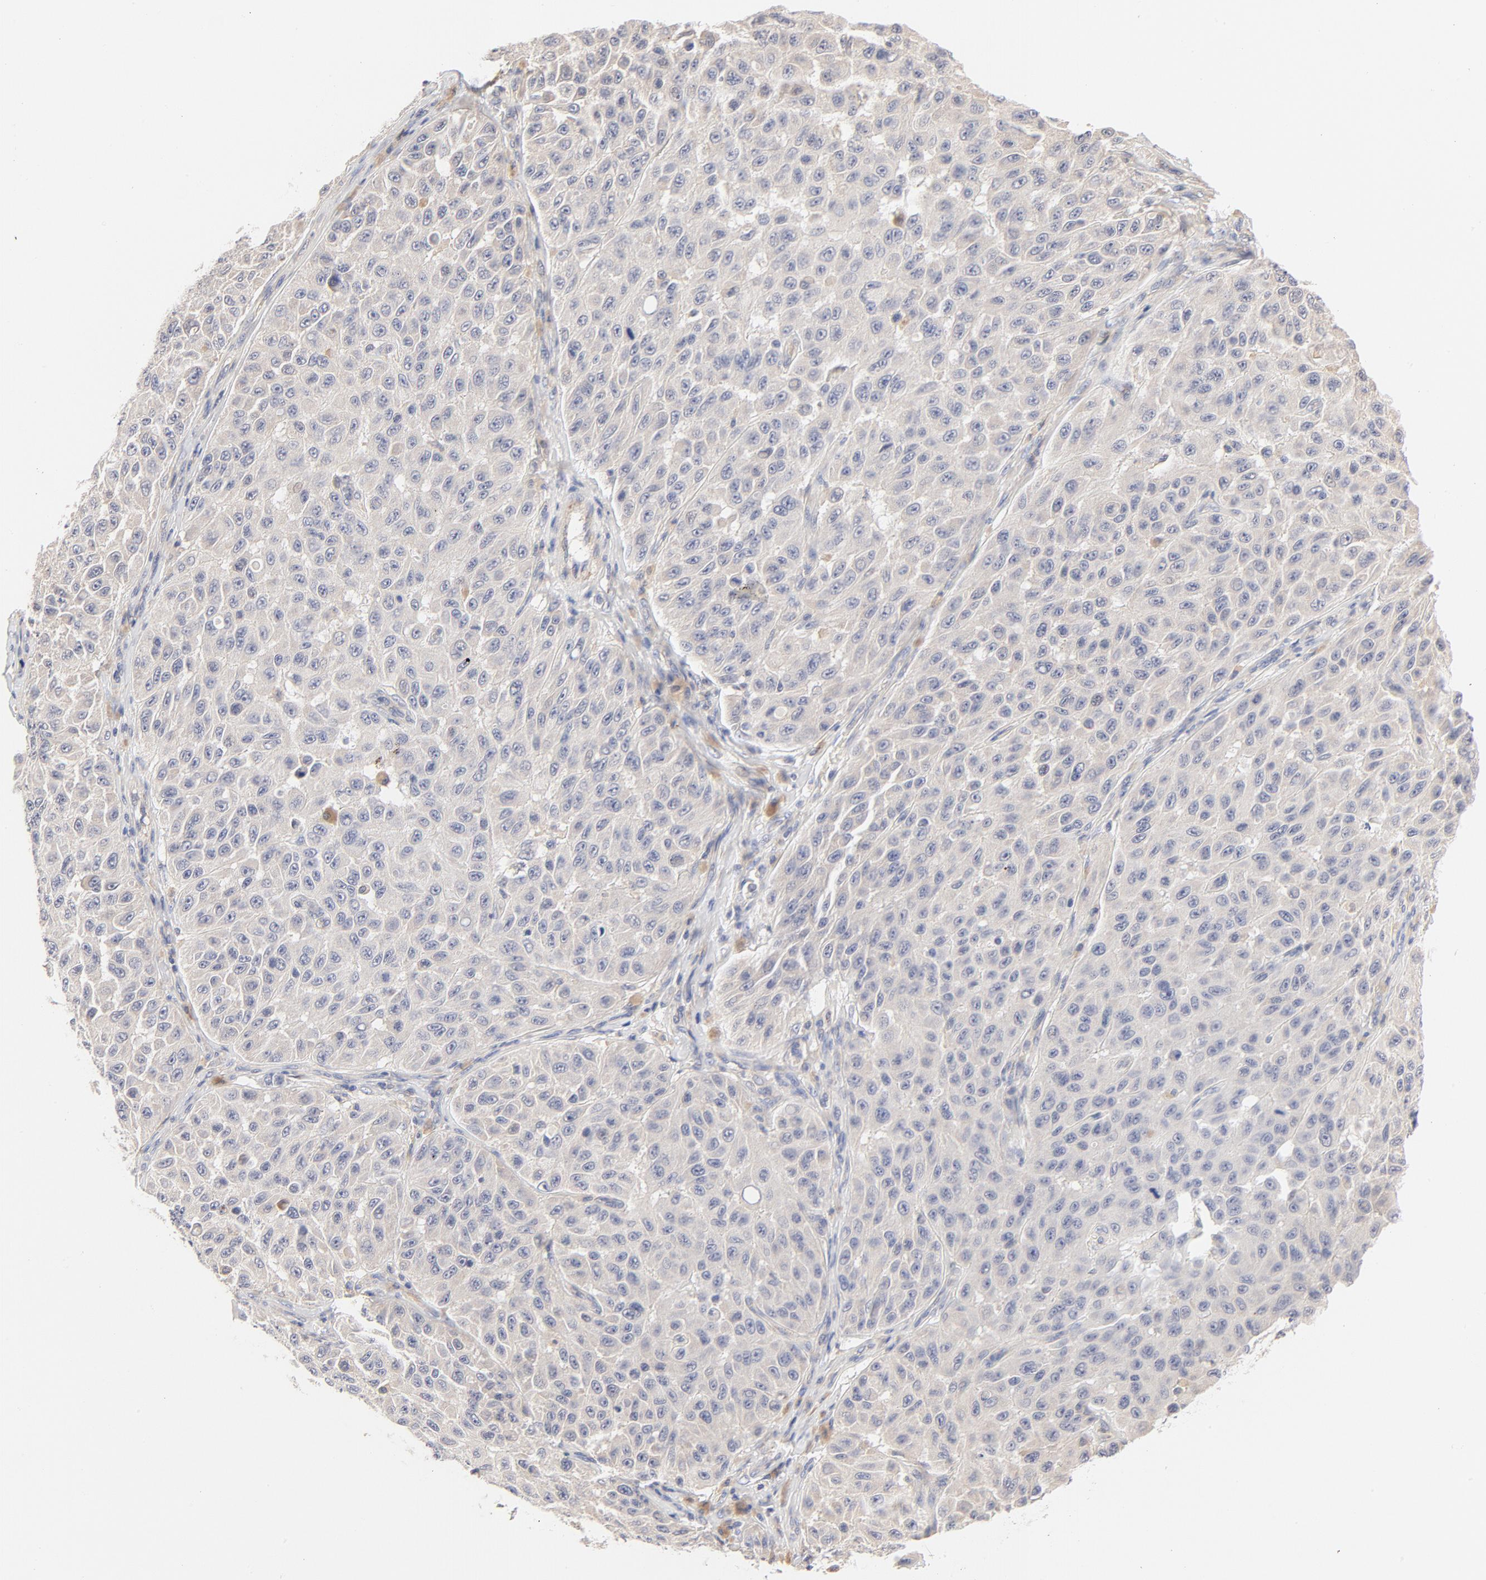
{"staining": {"intensity": "negative", "quantity": "none", "location": "none"}, "tissue": "melanoma", "cell_type": "Tumor cells", "image_type": "cancer", "snomed": [{"axis": "morphology", "description": "Malignant melanoma, NOS"}, {"axis": "topography", "description": "Skin"}], "caption": "DAB (3,3'-diaminobenzidine) immunohistochemical staining of human melanoma demonstrates no significant expression in tumor cells.", "gene": "MTERF2", "patient": {"sex": "male", "age": 30}}